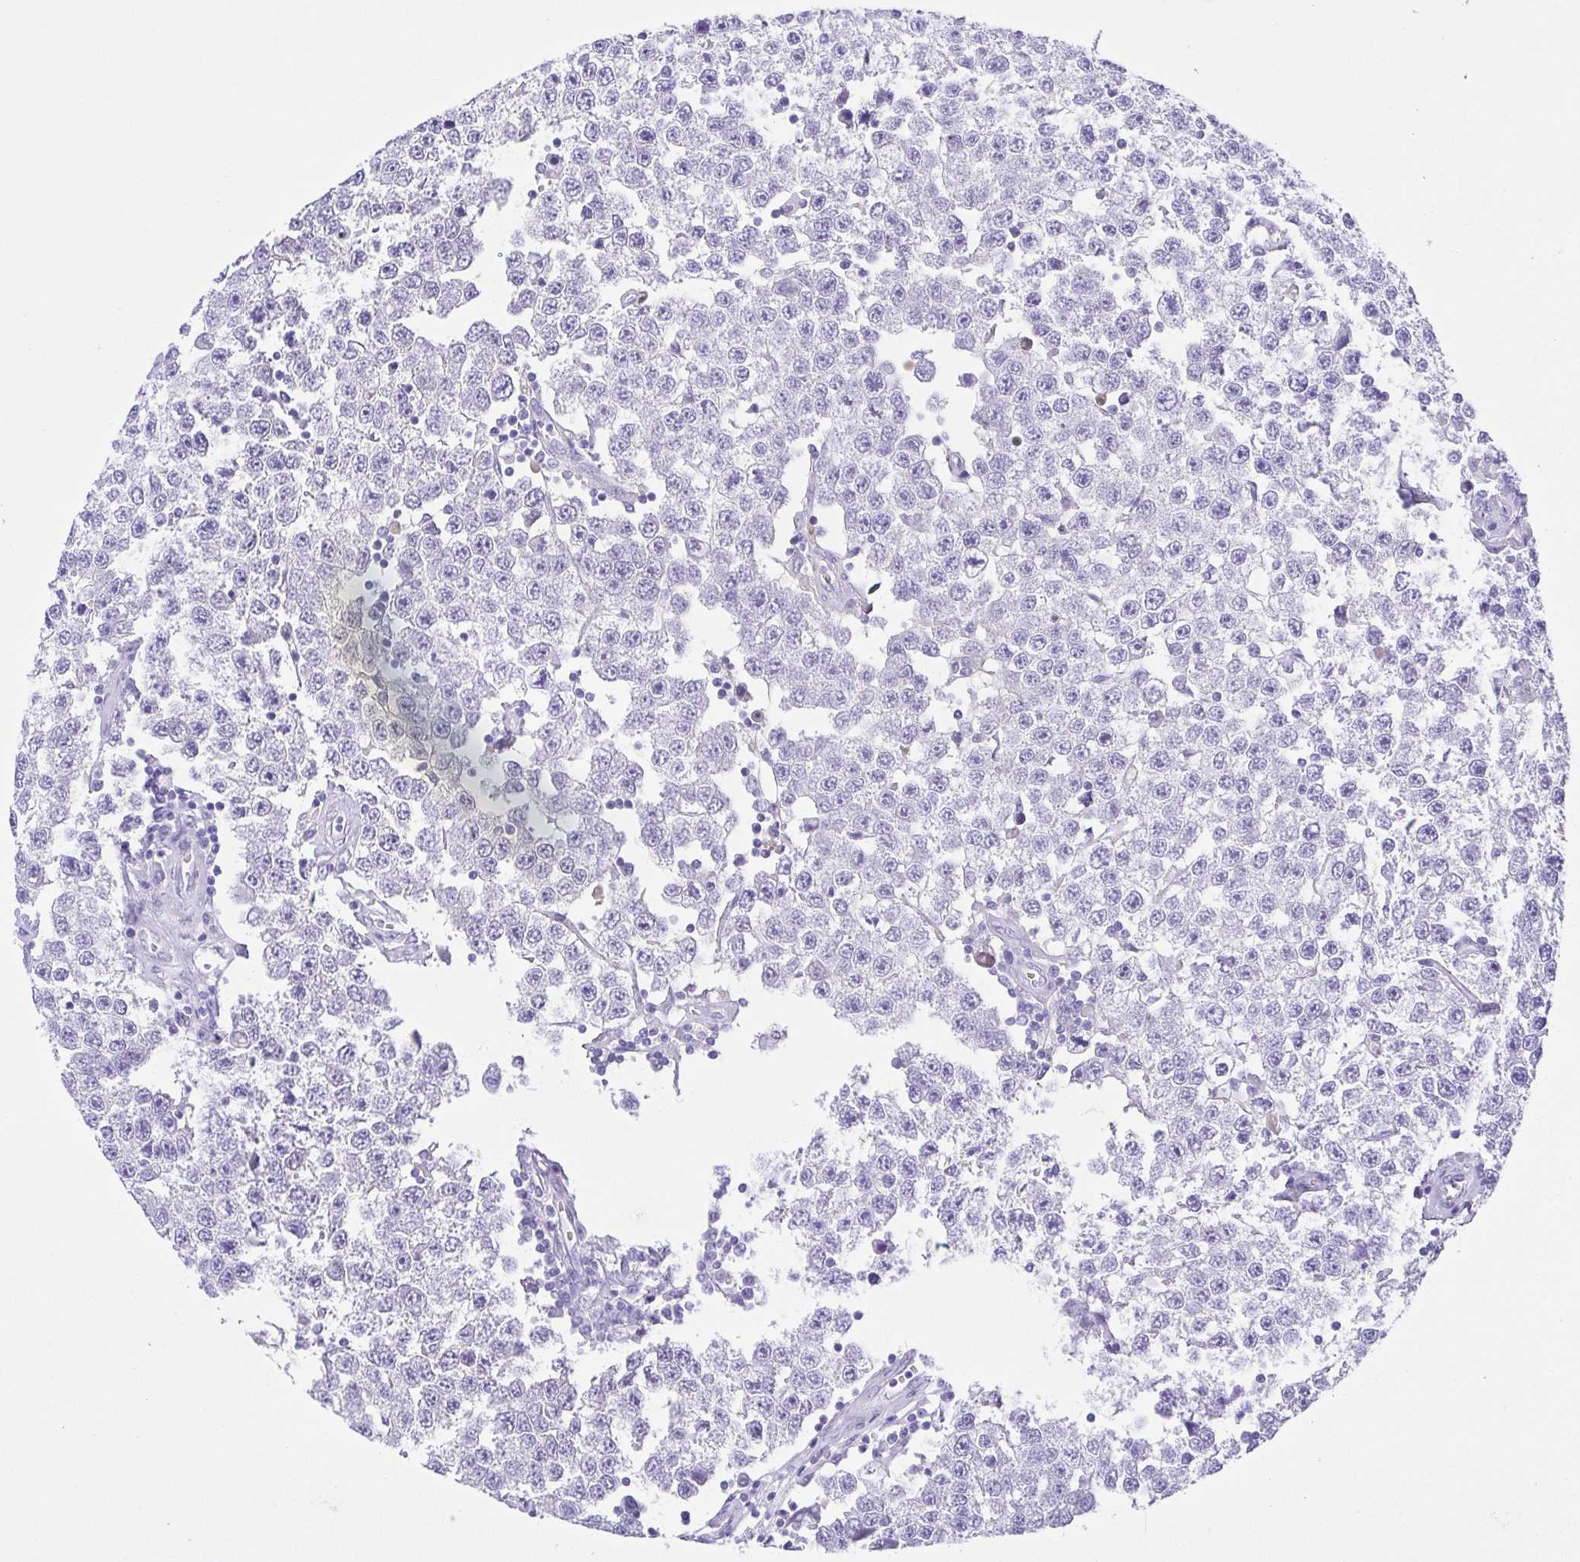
{"staining": {"intensity": "negative", "quantity": "none", "location": "none"}, "tissue": "testis cancer", "cell_type": "Tumor cells", "image_type": "cancer", "snomed": [{"axis": "morphology", "description": "Seminoma, NOS"}, {"axis": "topography", "description": "Testis"}], "caption": "Tumor cells show no significant protein expression in seminoma (testis).", "gene": "SPATA4", "patient": {"sex": "male", "age": 34}}